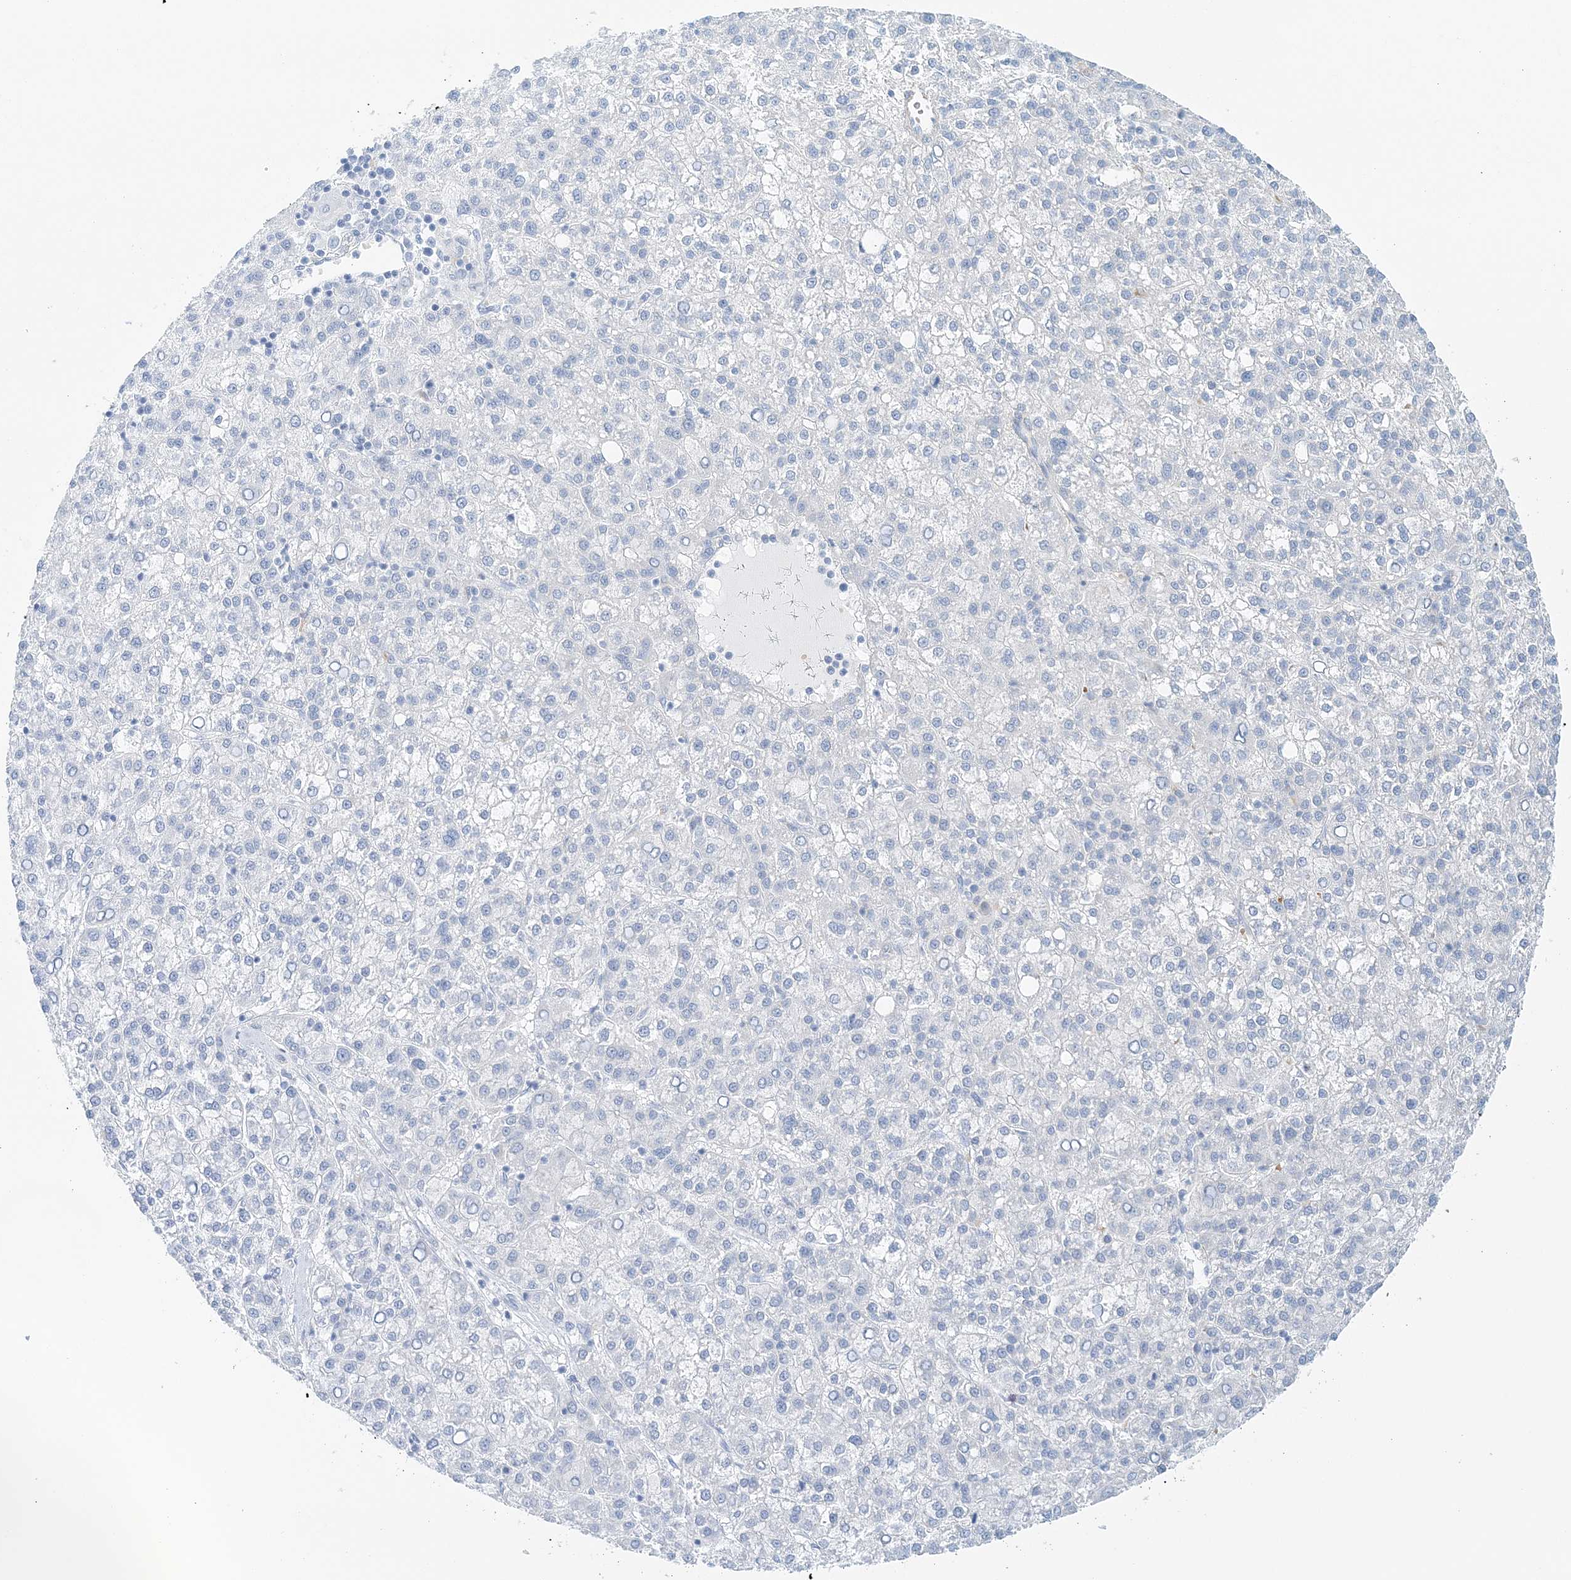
{"staining": {"intensity": "negative", "quantity": "none", "location": "none"}, "tissue": "liver cancer", "cell_type": "Tumor cells", "image_type": "cancer", "snomed": [{"axis": "morphology", "description": "Carcinoma, Hepatocellular, NOS"}, {"axis": "topography", "description": "Liver"}], "caption": "An image of hepatocellular carcinoma (liver) stained for a protein displays no brown staining in tumor cells.", "gene": "TTI1", "patient": {"sex": "female", "age": 58}}